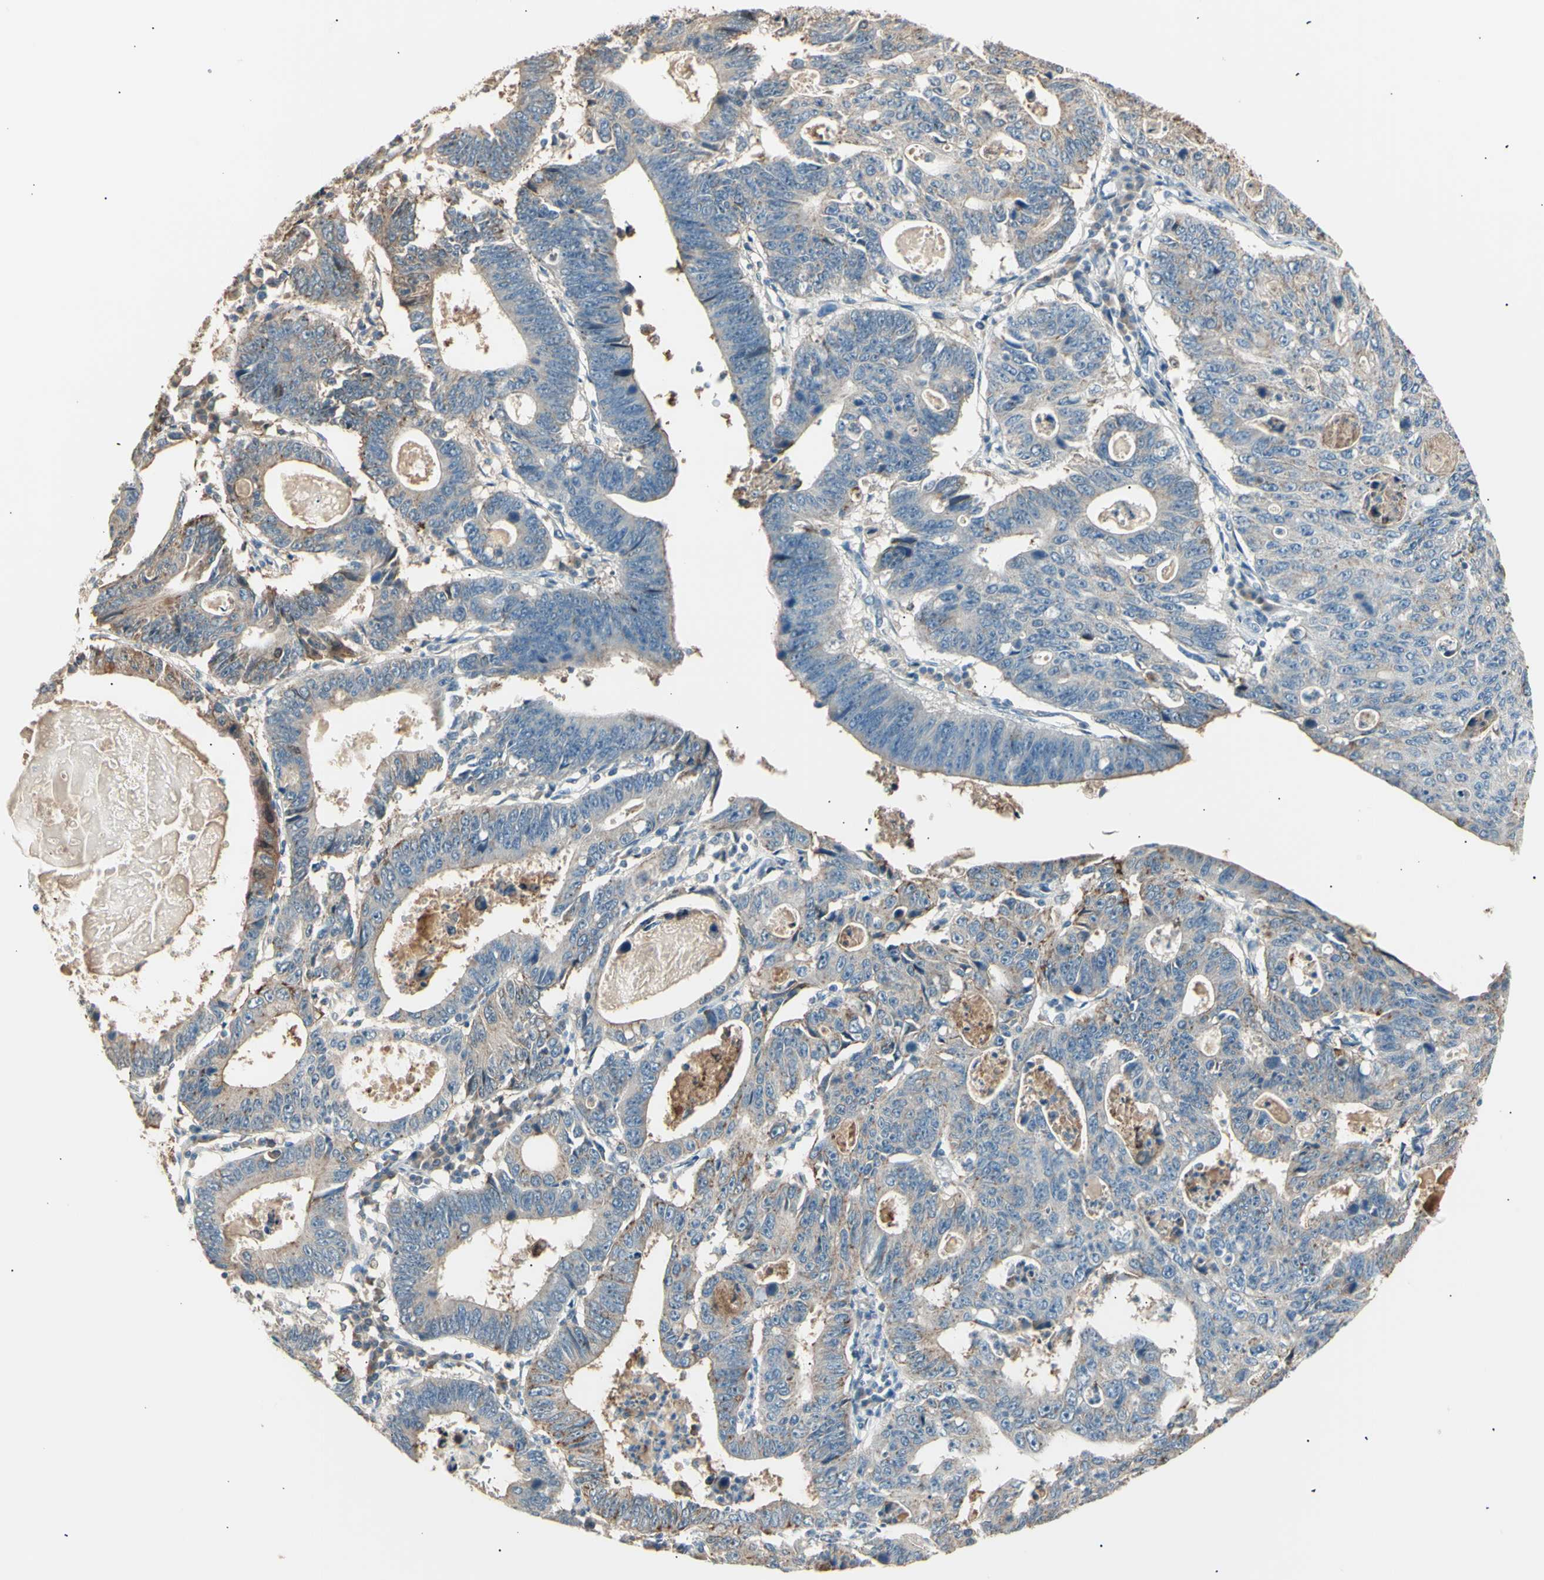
{"staining": {"intensity": "weak", "quantity": "25%-75%", "location": "cytoplasmic/membranous"}, "tissue": "stomach cancer", "cell_type": "Tumor cells", "image_type": "cancer", "snomed": [{"axis": "morphology", "description": "Adenocarcinoma, NOS"}, {"axis": "topography", "description": "Stomach"}], "caption": "An IHC image of neoplastic tissue is shown. Protein staining in brown labels weak cytoplasmic/membranous positivity in stomach adenocarcinoma within tumor cells.", "gene": "LHPP", "patient": {"sex": "male", "age": 59}}